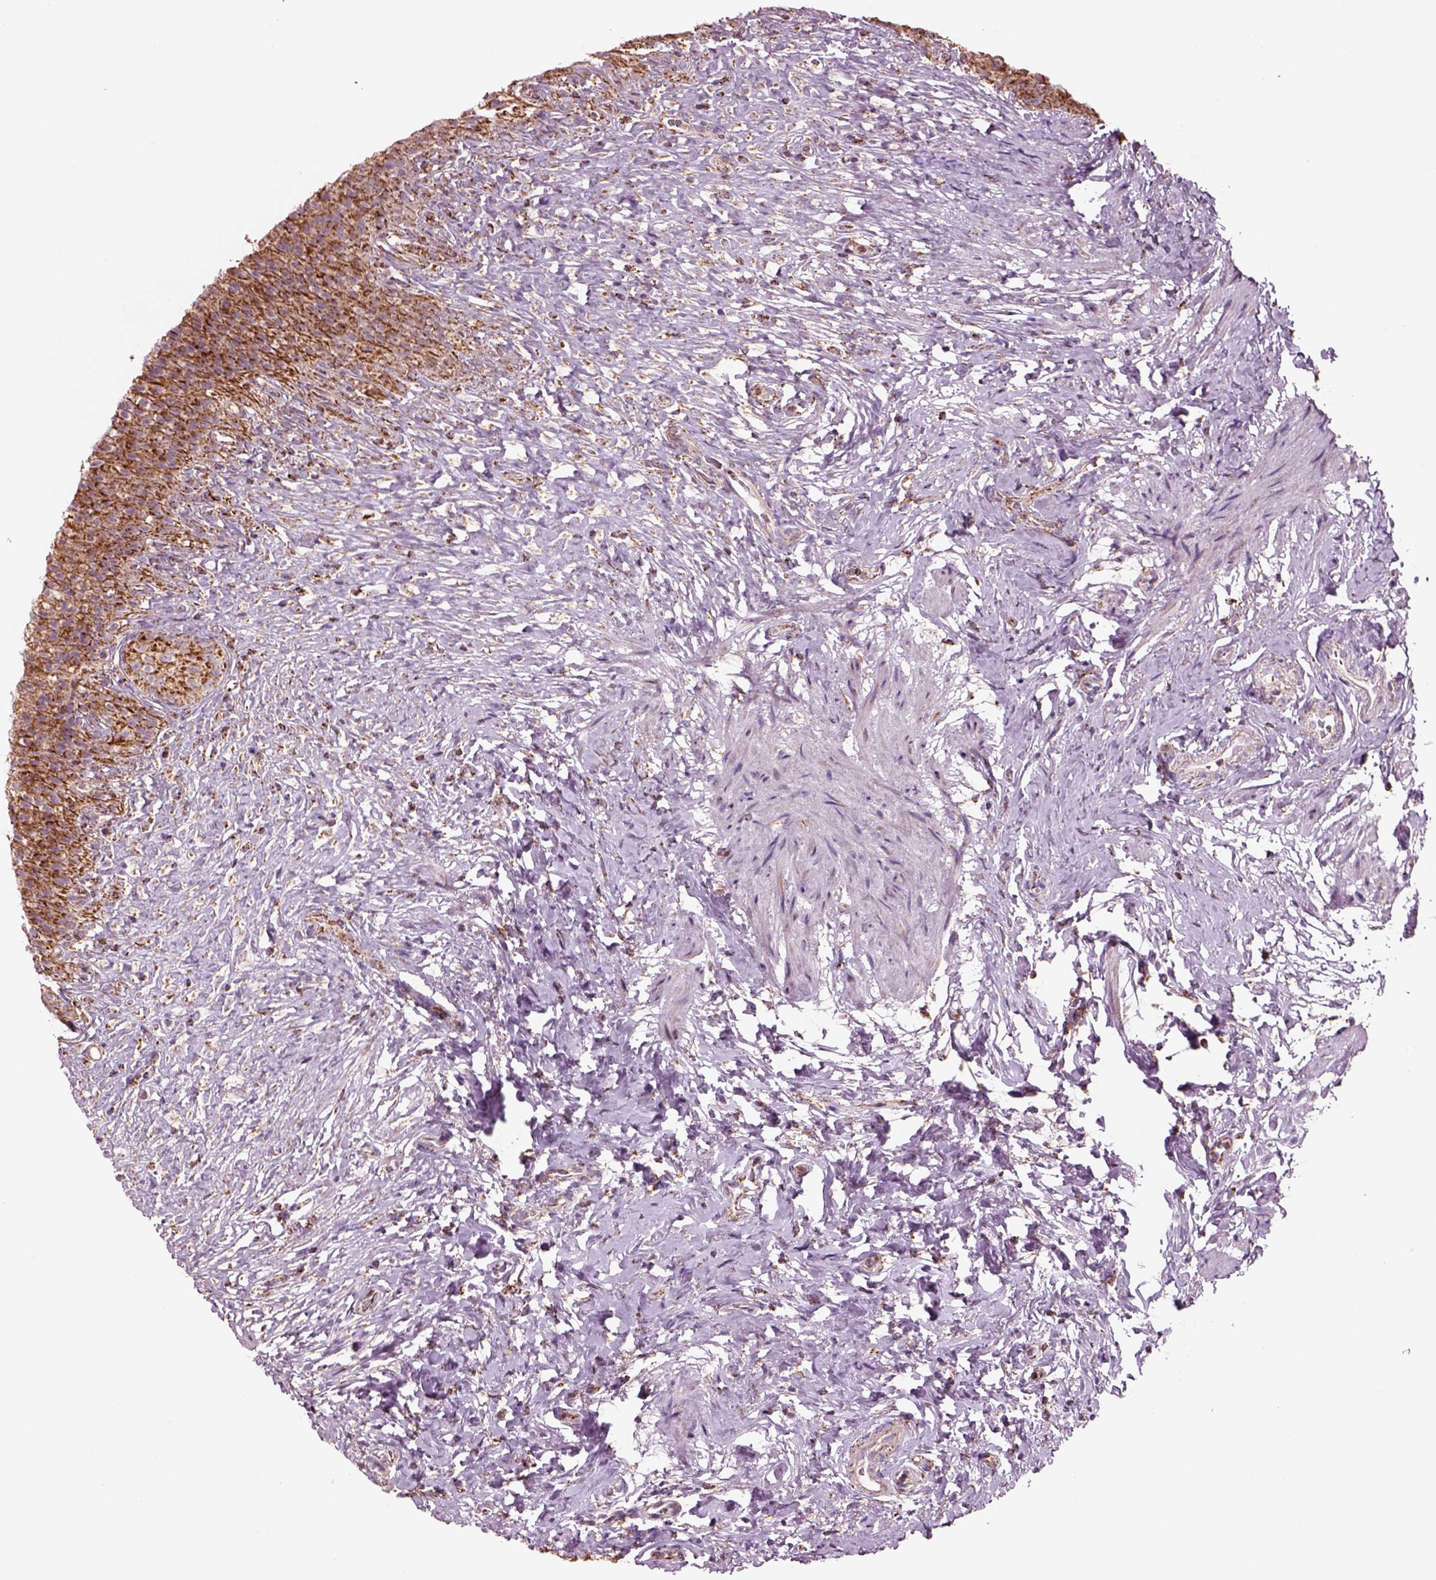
{"staining": {"intensity": "strong", "quantity": ">75%", "location": "cytoplasmic/membranous"}, "tissue": "urinary bladder", "cell_type": "Urothelial cells", "image_type": "normal", "snomed": [{"axis": "morphology", "description": "Normal tissue, NOS"}, {"axis": "topography", "description": "Urinary bladder"}, {"axis": "topography", "description": "Prostate"}], "caption": "IHC histopathology image of benign urinary bladder: urinary bladder stained using IHC demonstrates high levels of strong protein expression localized specifically in the cytoplasmic/membranous of urothelial cells, appearing as a cytoplasmic/membranous brown color.", "gene": "SLC25A24", "patient": {"sex": "male", "age": 76}}